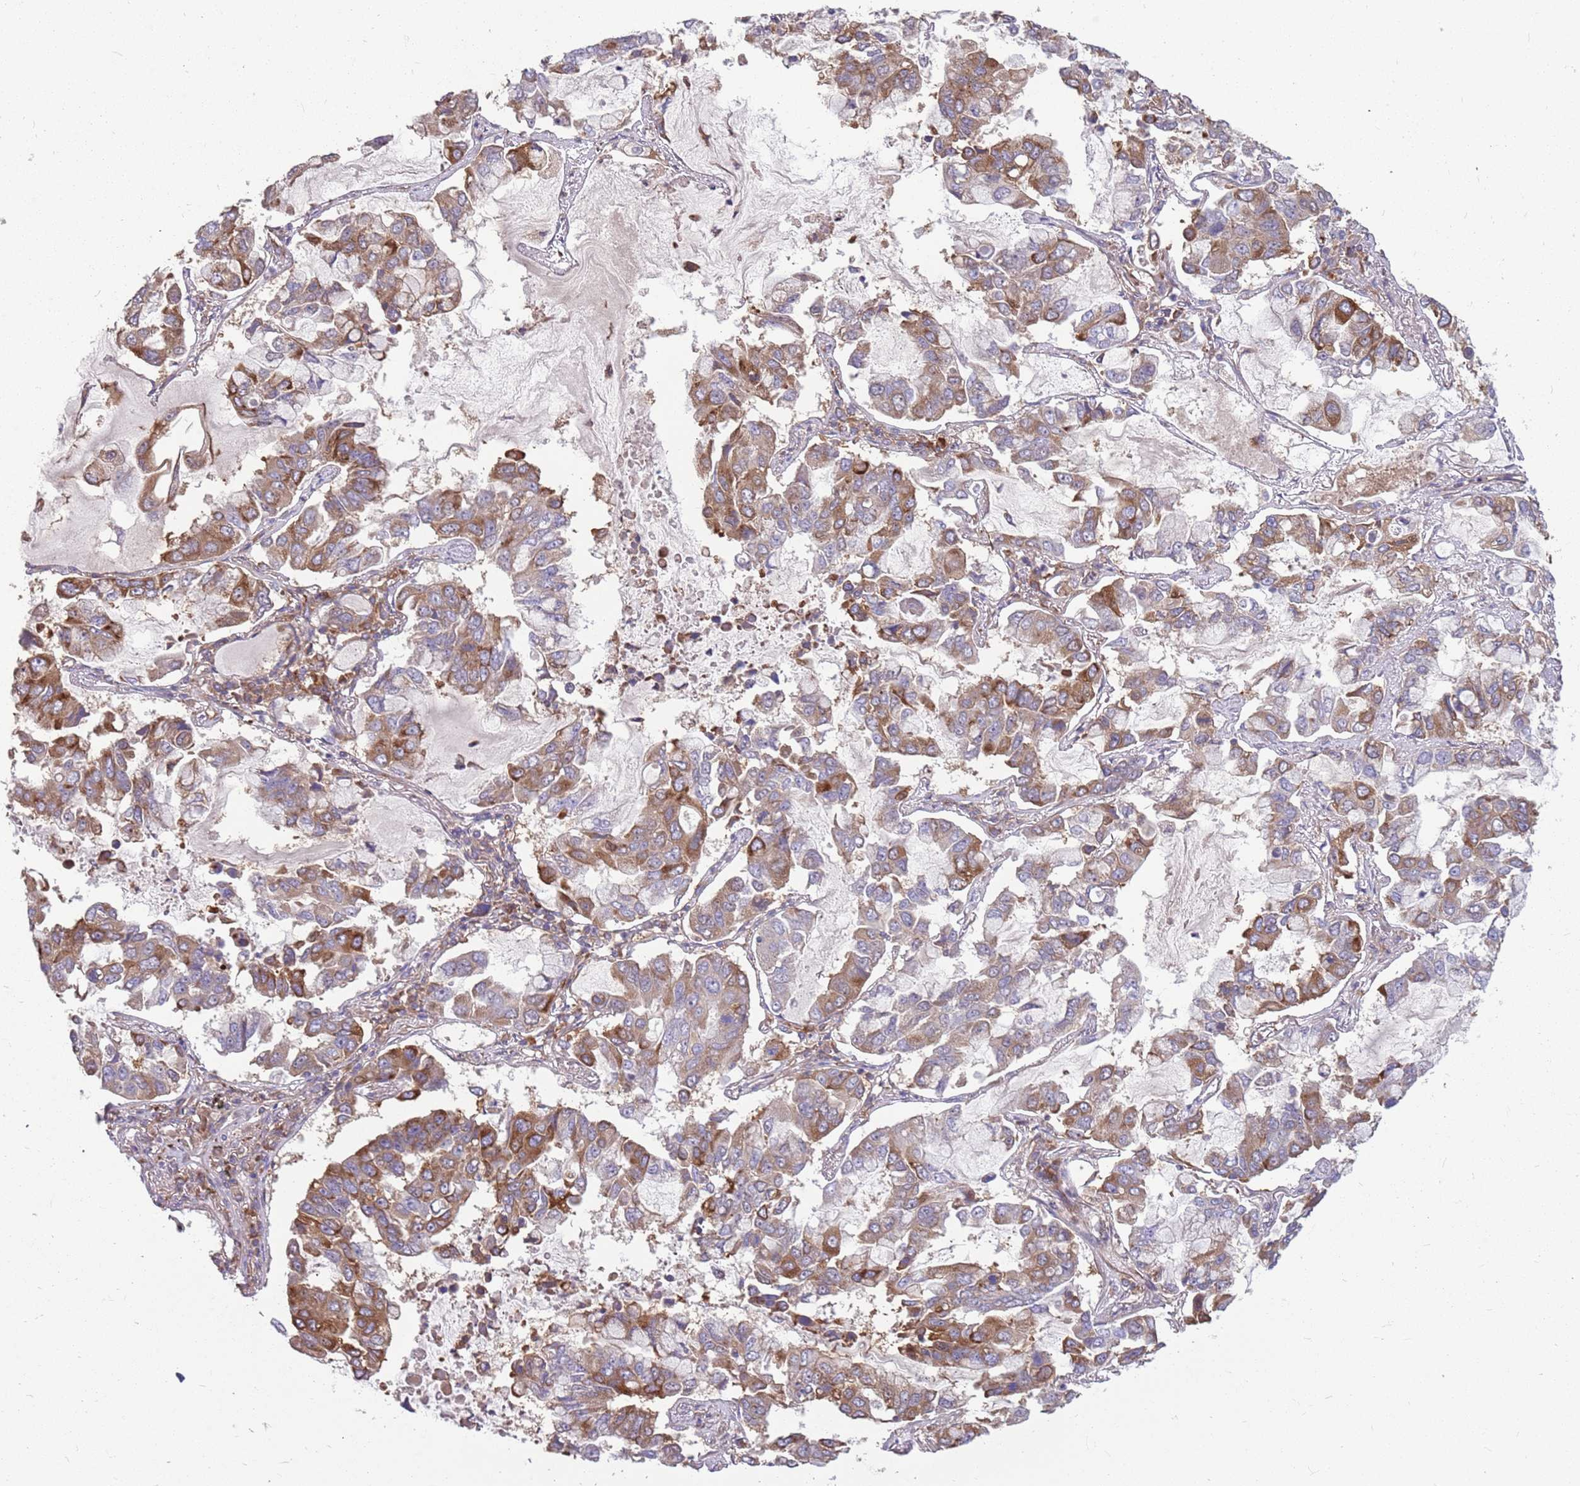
{"staining": {"intensity": "moderate", "quantity": ">75%", "location": "cytoplasmic/membranous"}, "tissue": "lung cancer", "cell_type": "Tumor cells", "image_type": "cancer", "snomed": [{"axis": "morphology", "description": "Adenocarcinoma, NOS"}, {"axis": "topography", "description": "Lung"}], "caption": "Immunohistochemical staining of human lung cancer (adenocarcinoma) shows medium levels of moderate cytoplasmic/membranous protein staining in approximately >75% of tumor cells.", "gene": "PPP1R27", "patient": {"sex": "male", "age": 64}}